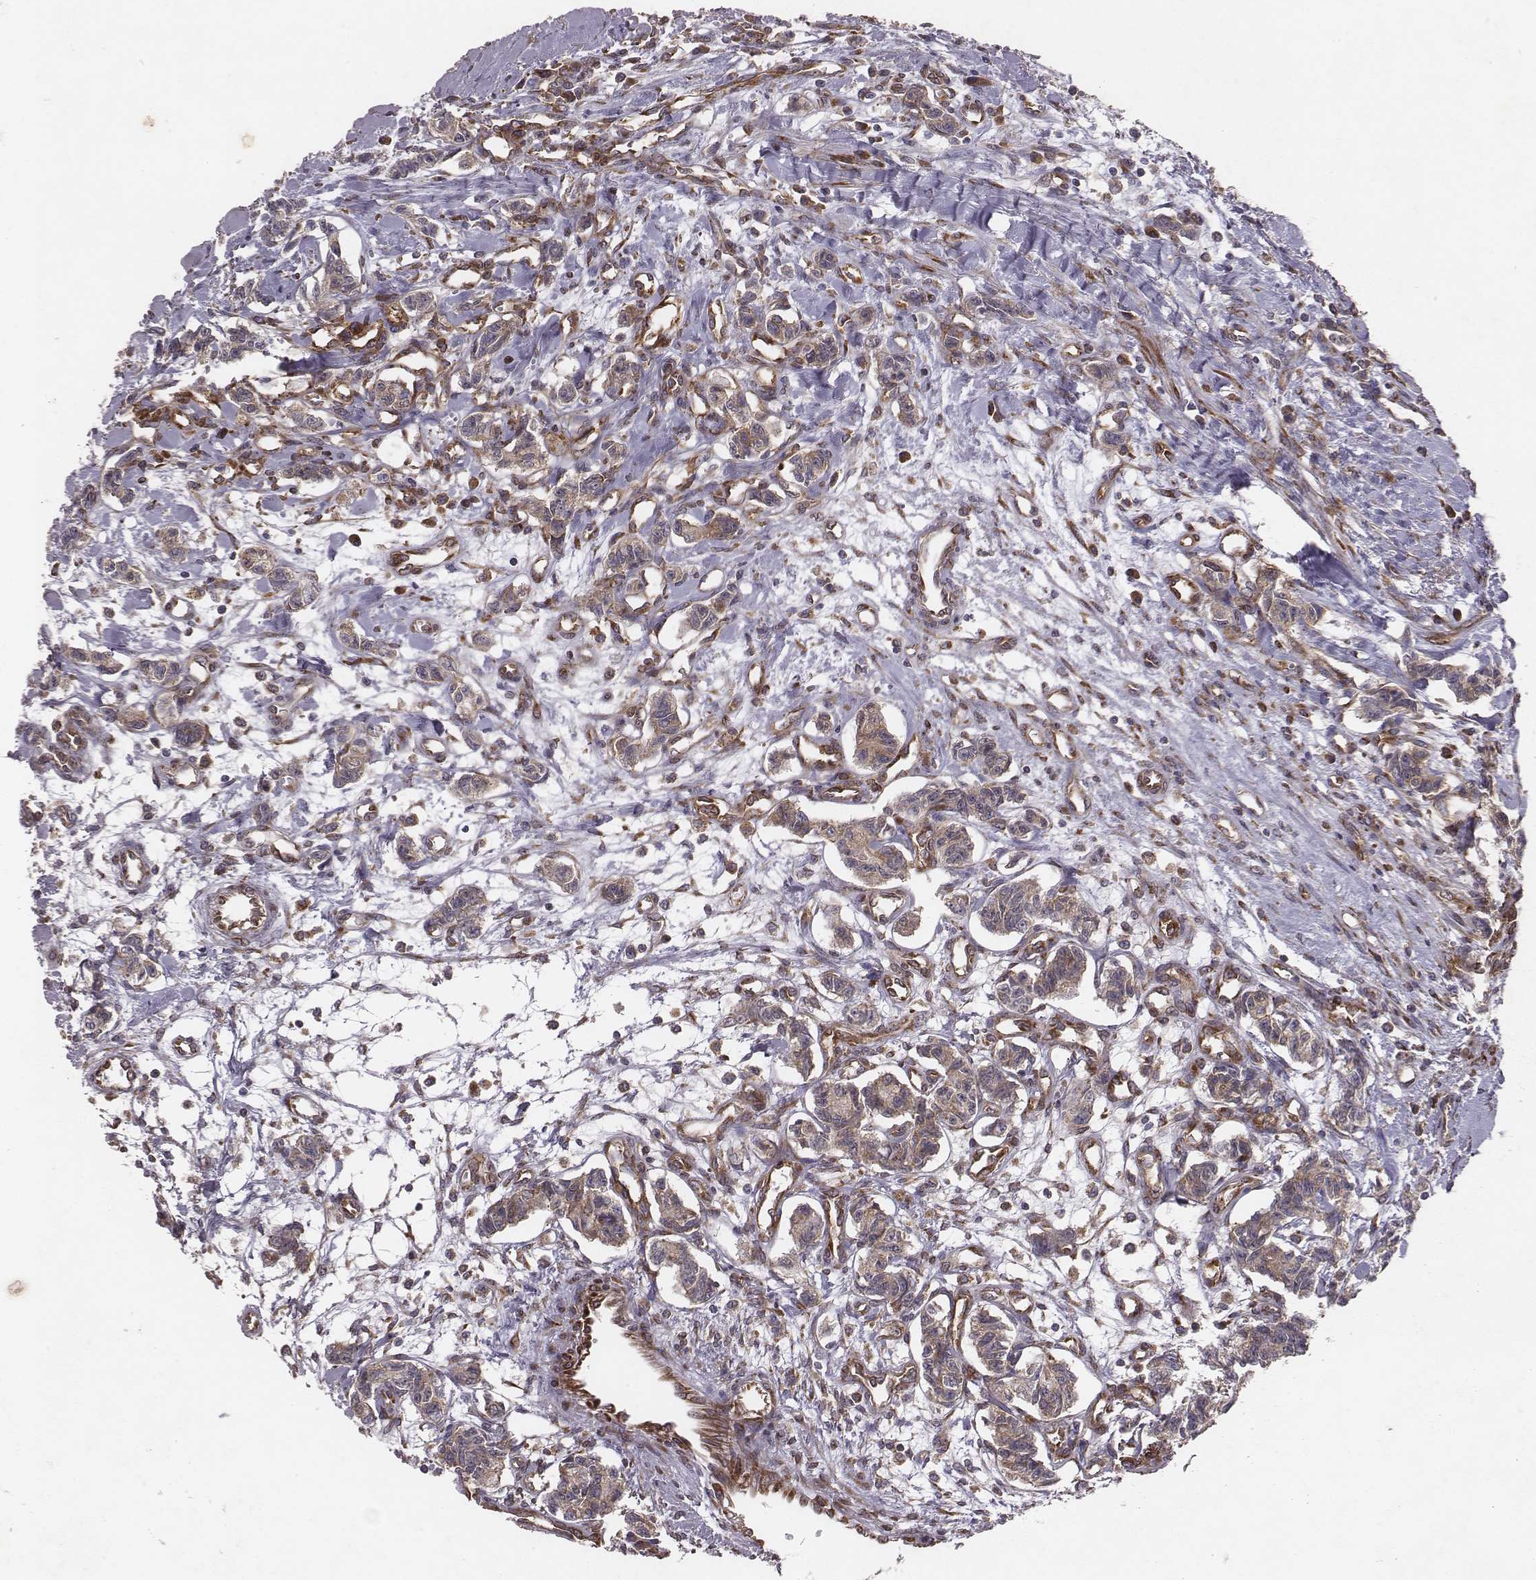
{"staining": {"intensity": "weak", "quantity": "25%-75%", "location": "cytoplasmic/membranous"}, "tissue": "carcinoid", "cell_type": "Tumor cells", "image_type": "cancer", "snomed": [{"axis": "morphology", "description": "Carcinoid, malignant, NOS"}, {"axis": "topography", "description": "Kidney"}], "caption": "Immunohistochemistry staining of carcinoid (malignant), which shows low levels of weak cytoplasmic/membranous expression in about 25%-75% of tumor cells indicating weak cytoplasmic/membranous protein positivity. The staining was performed using DAB (3,3'-diaminobenzidine) (brown) for protein detection and nuclei were counterstained in hematoxylin (blue).", "gene": "TXLNA", "patient": {"sex": "female", "age": 41}}